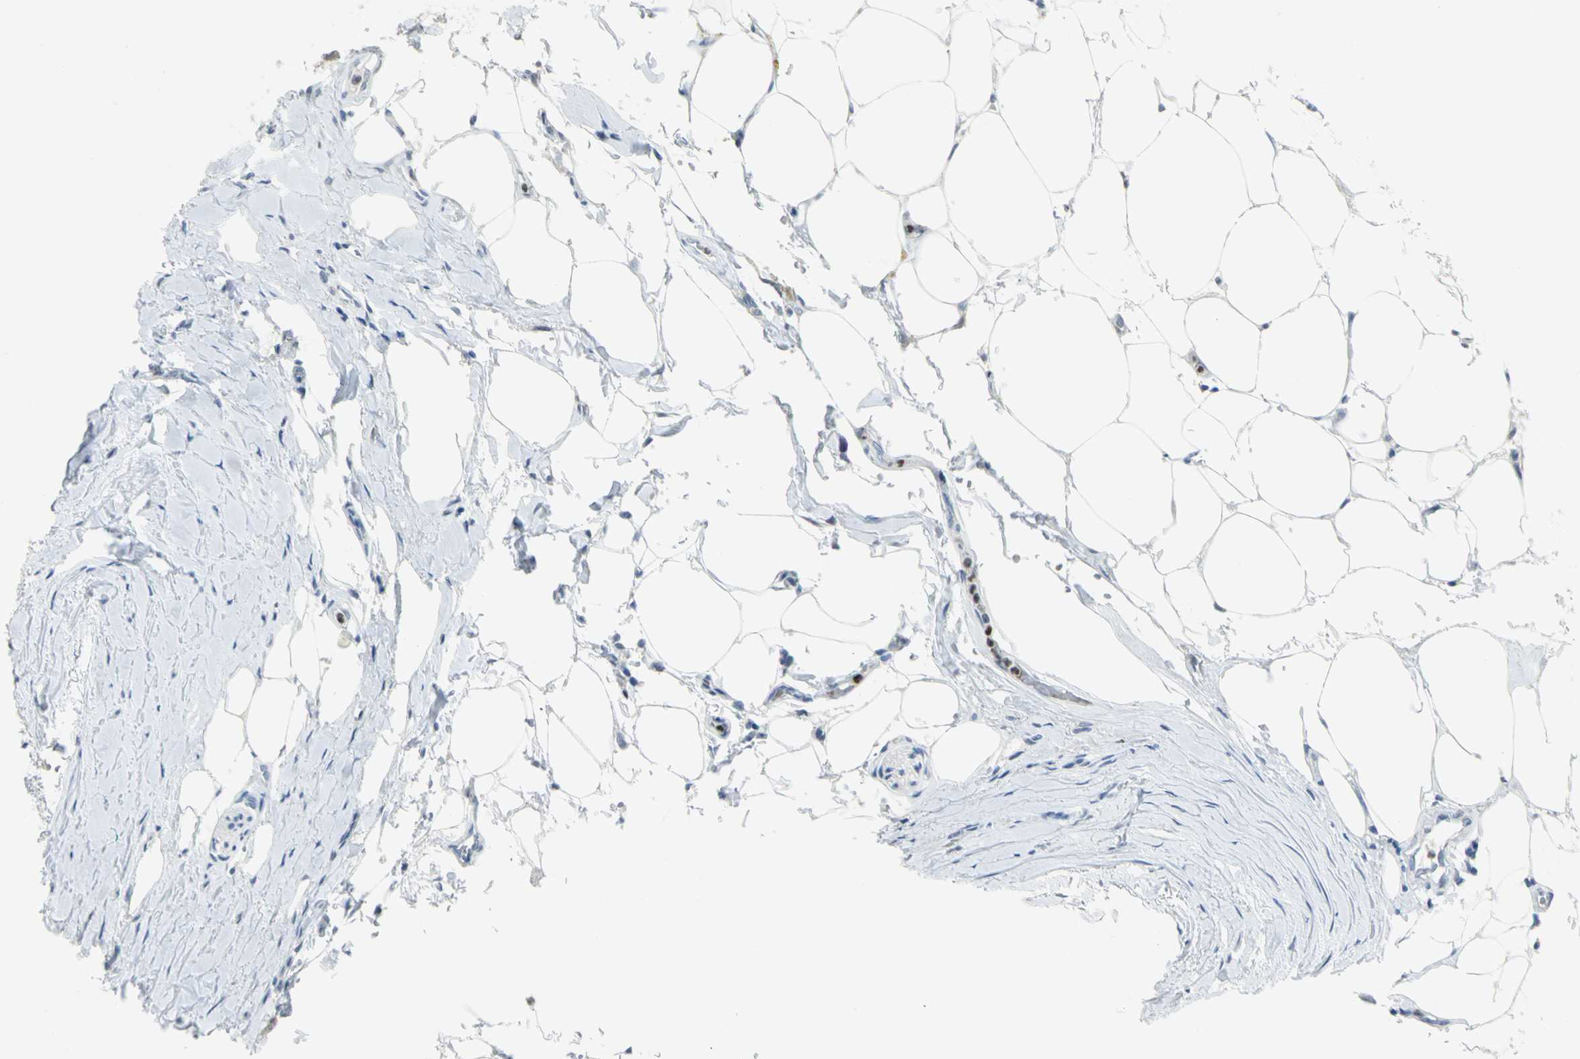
{"staining": {"intensity": "negative", "quantity": "none", "location": "none"}, "tissue": "carcinoid", "cell_type": "Tumor cells", "image_type": "cancer", "snomed": [{"axis": "morphology", "description": "Carcinoid, malignant, NOS"}, {"axis": "topography", "description": "Colon"}], "caption": "Immunohistochemistry micrograph of human carcinoid (malignant) stained for a protein (brown), which exhibits no staining in tumor cells. Brightfield microscopy of immunohistochemistry (IHC) stained with DAB (3,3'-diaminobenzidine) (brown) and hematoxylin (blue), captured at high magnification.", "gene": "BCL6", "patient": {"sex": "female", "age": 61}}